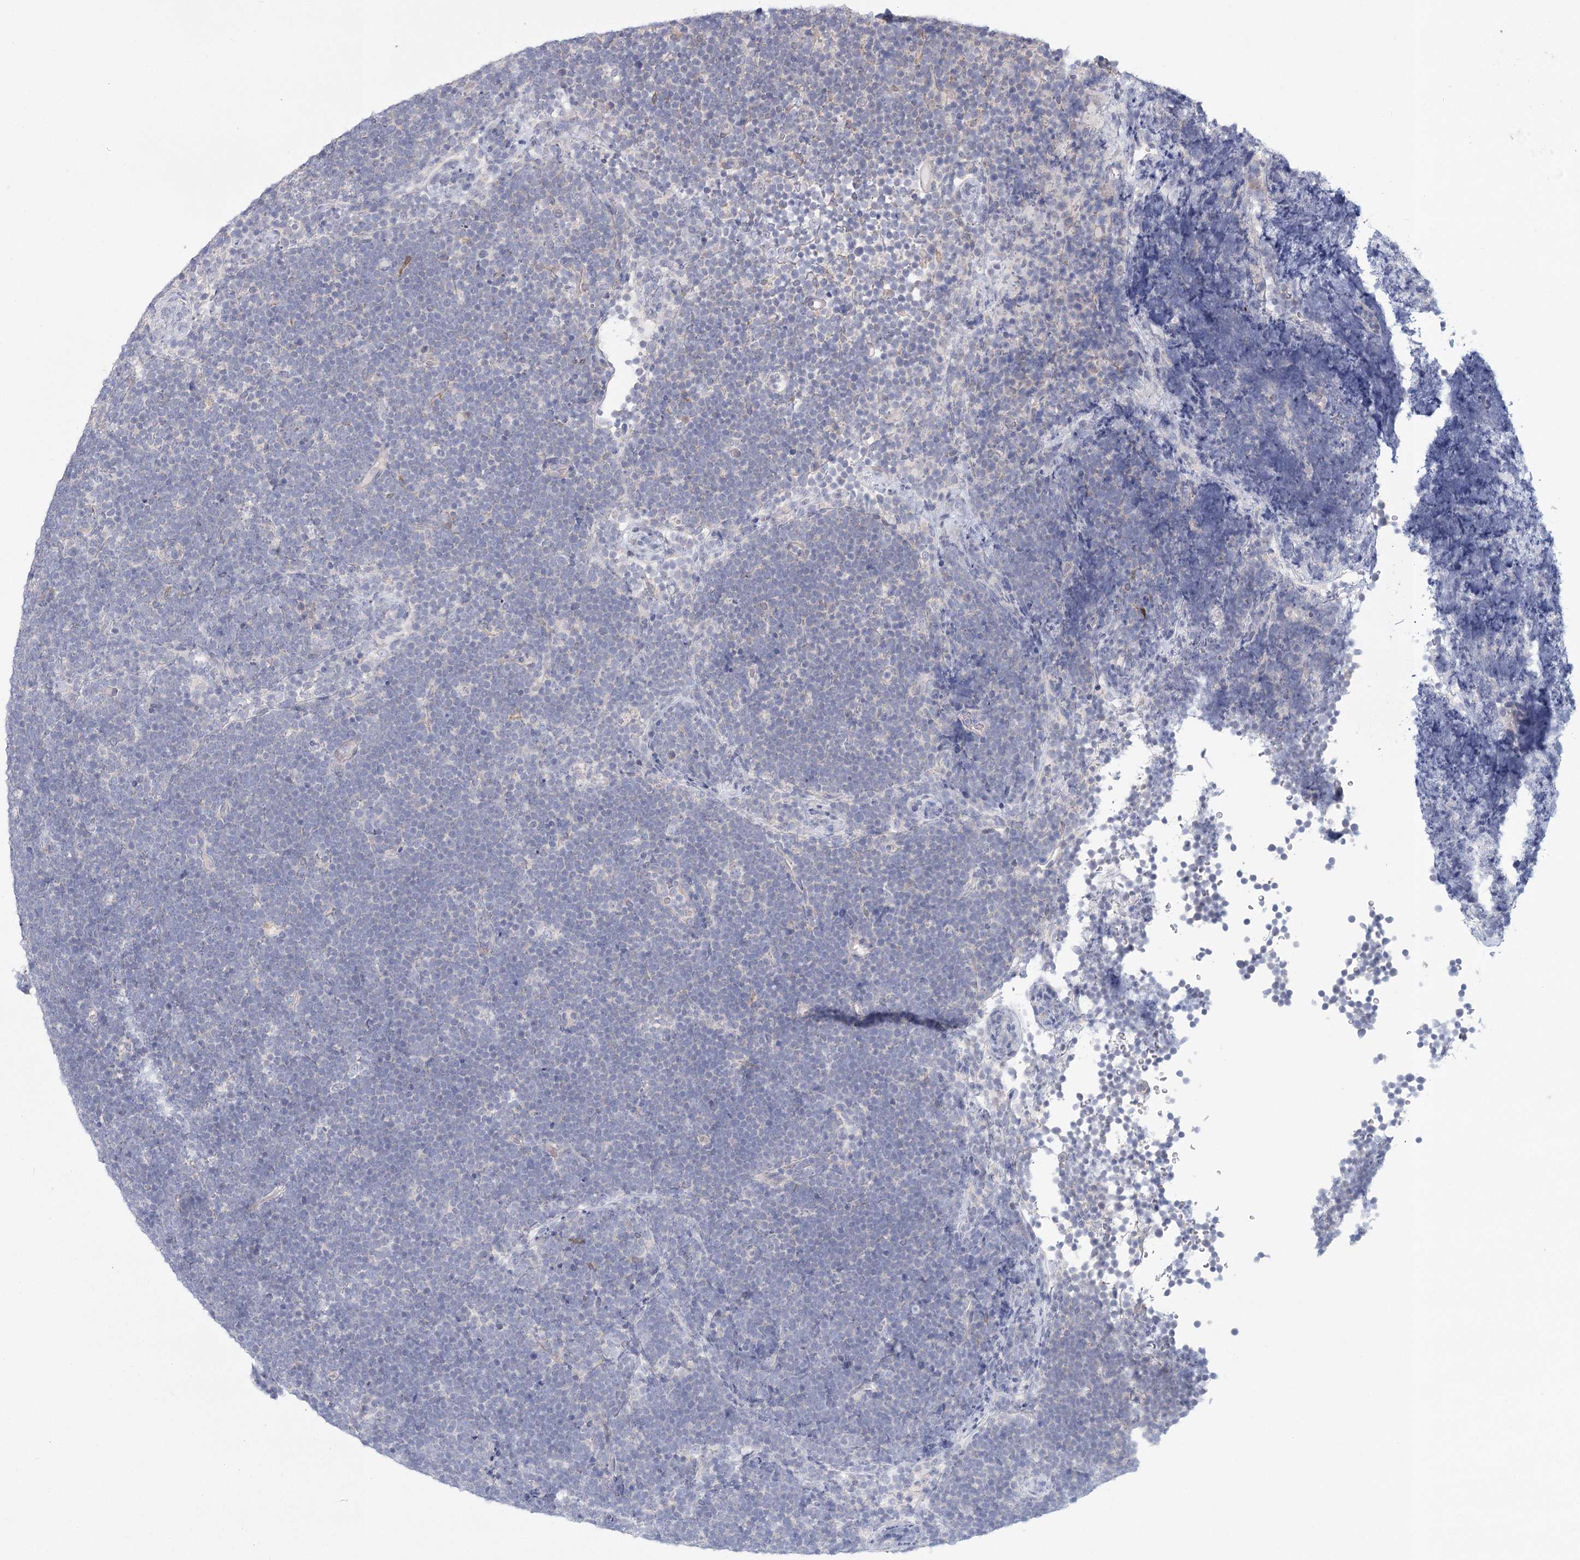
{"staining": {"intensity": "negative", "quantity": "none", "location": "none"}, "tissue": "lymphoma", "cell_type": "Tumor cells", "image_type": "cancer", "snomed": [{"axis": "morphology", "description": "Malignant lymphoma, non-Hodgkin's type, High grade"}, {"axis": "topography", "description": "Lymph node"}], "caption": "Immunohistochemistry of lymphoma exhibits no expression in tumor cells.", "gene": "CNTLN", "patient": {"sex": "male", "age": 13}}